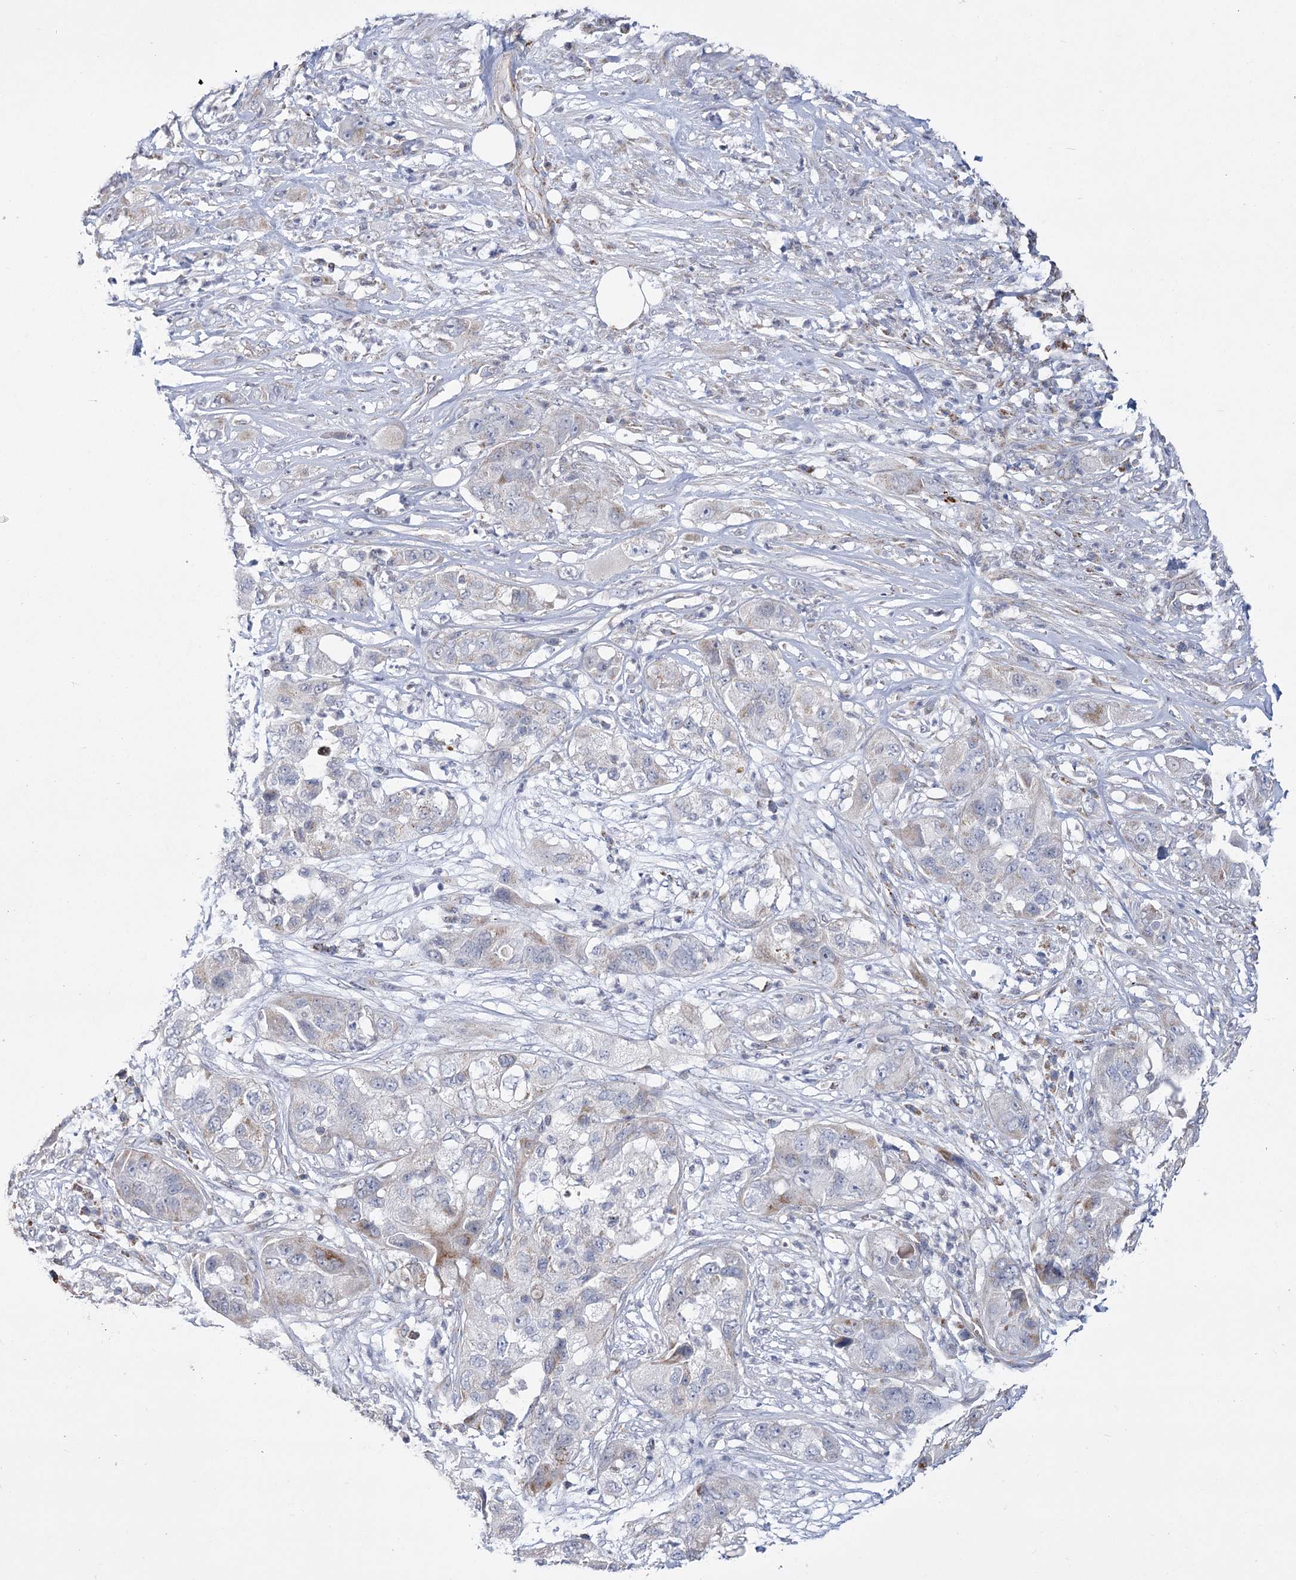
{"staining": {"intensity": "weak", "quantity": "<25%", "location": "cytoplasmic/membranous"}, "tissue": "pancreatic cancer", "cell_type": "Tumor cells", "image_type": "cancer", "snomed": [{"axis": "morphology", "description": "Adenocarcinoma, NOS"}, {"axis": "topography", "description": "Pancreas"}], "caption": "Pancreatic adenocarcinoma was stained to show a protein in brown. There is no significant positivity in tumor cells. (DAB immunohistochemistry (IHC) with hematoxylin counter stain).", "gene": "PDHB", "patient": {"sex": "female", "age": 78}}